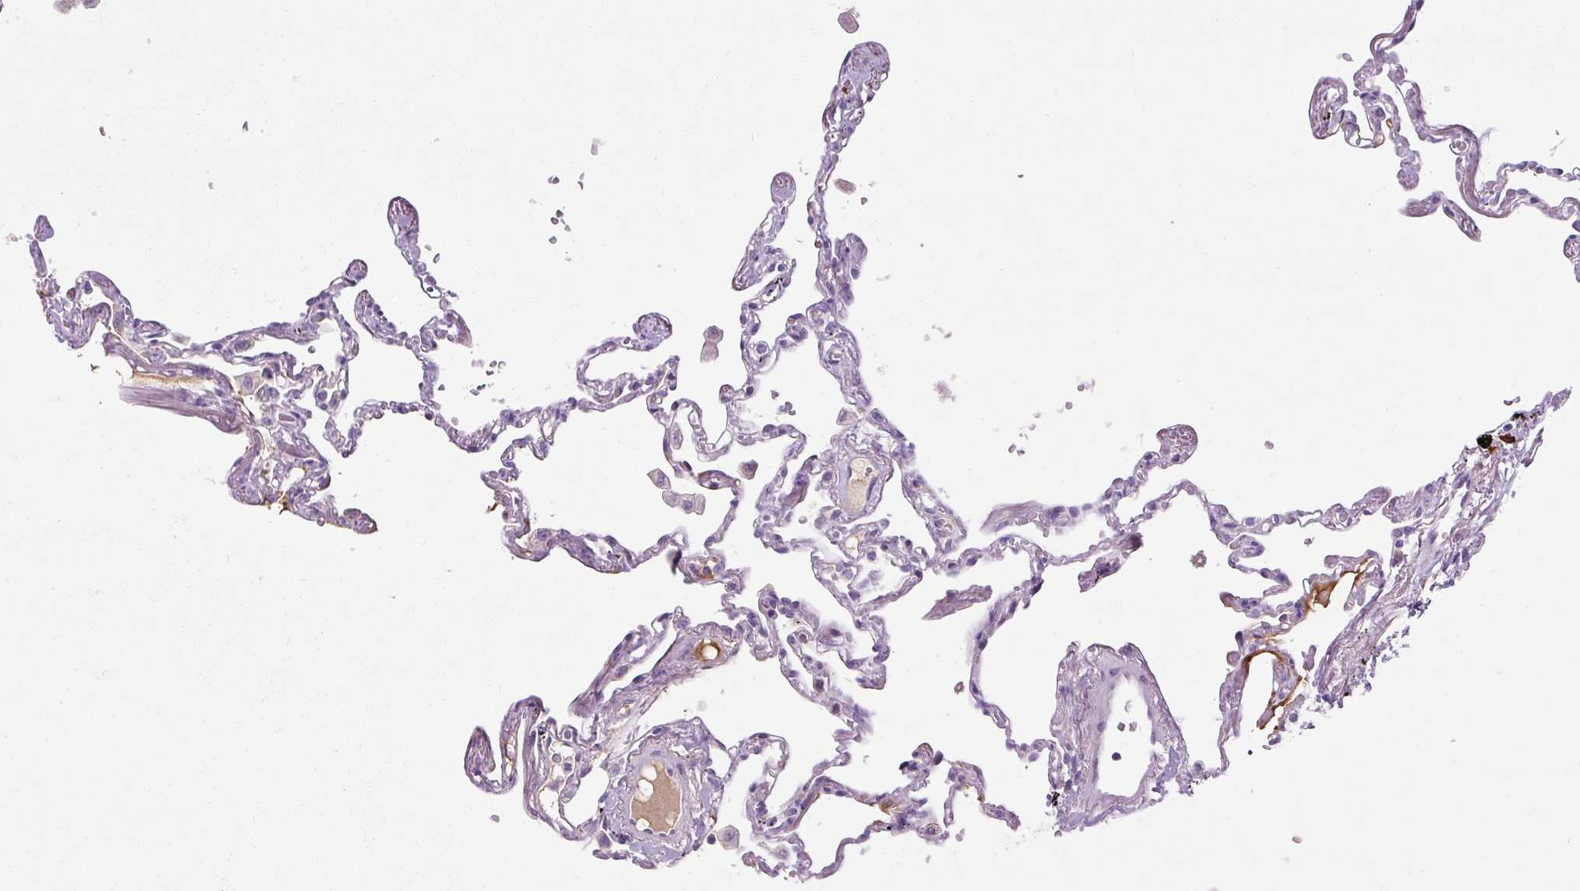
{"staining": {"intensity": "negative", "quantity": "none", "location": "none"}, "tissue": "lung", "cell_type": "Alveolar cells", "image_type": "normal", "snomed": [{"axis": "morphology", "description": "Normal tissue, NOS"}, {"axis": "topography", "description": "Lung"}], "caption": "DAB immunohistochemical staining of normal lung displays no significant positivity in alveolar cells. The staining was performed using DAB to visualize the protein expression in brown, while the nuclei were stained in blue with hematoxylin (Magnification: 20x).", "gene": "ARRDC2", "patient": {"sex": "female", "age": 67}}